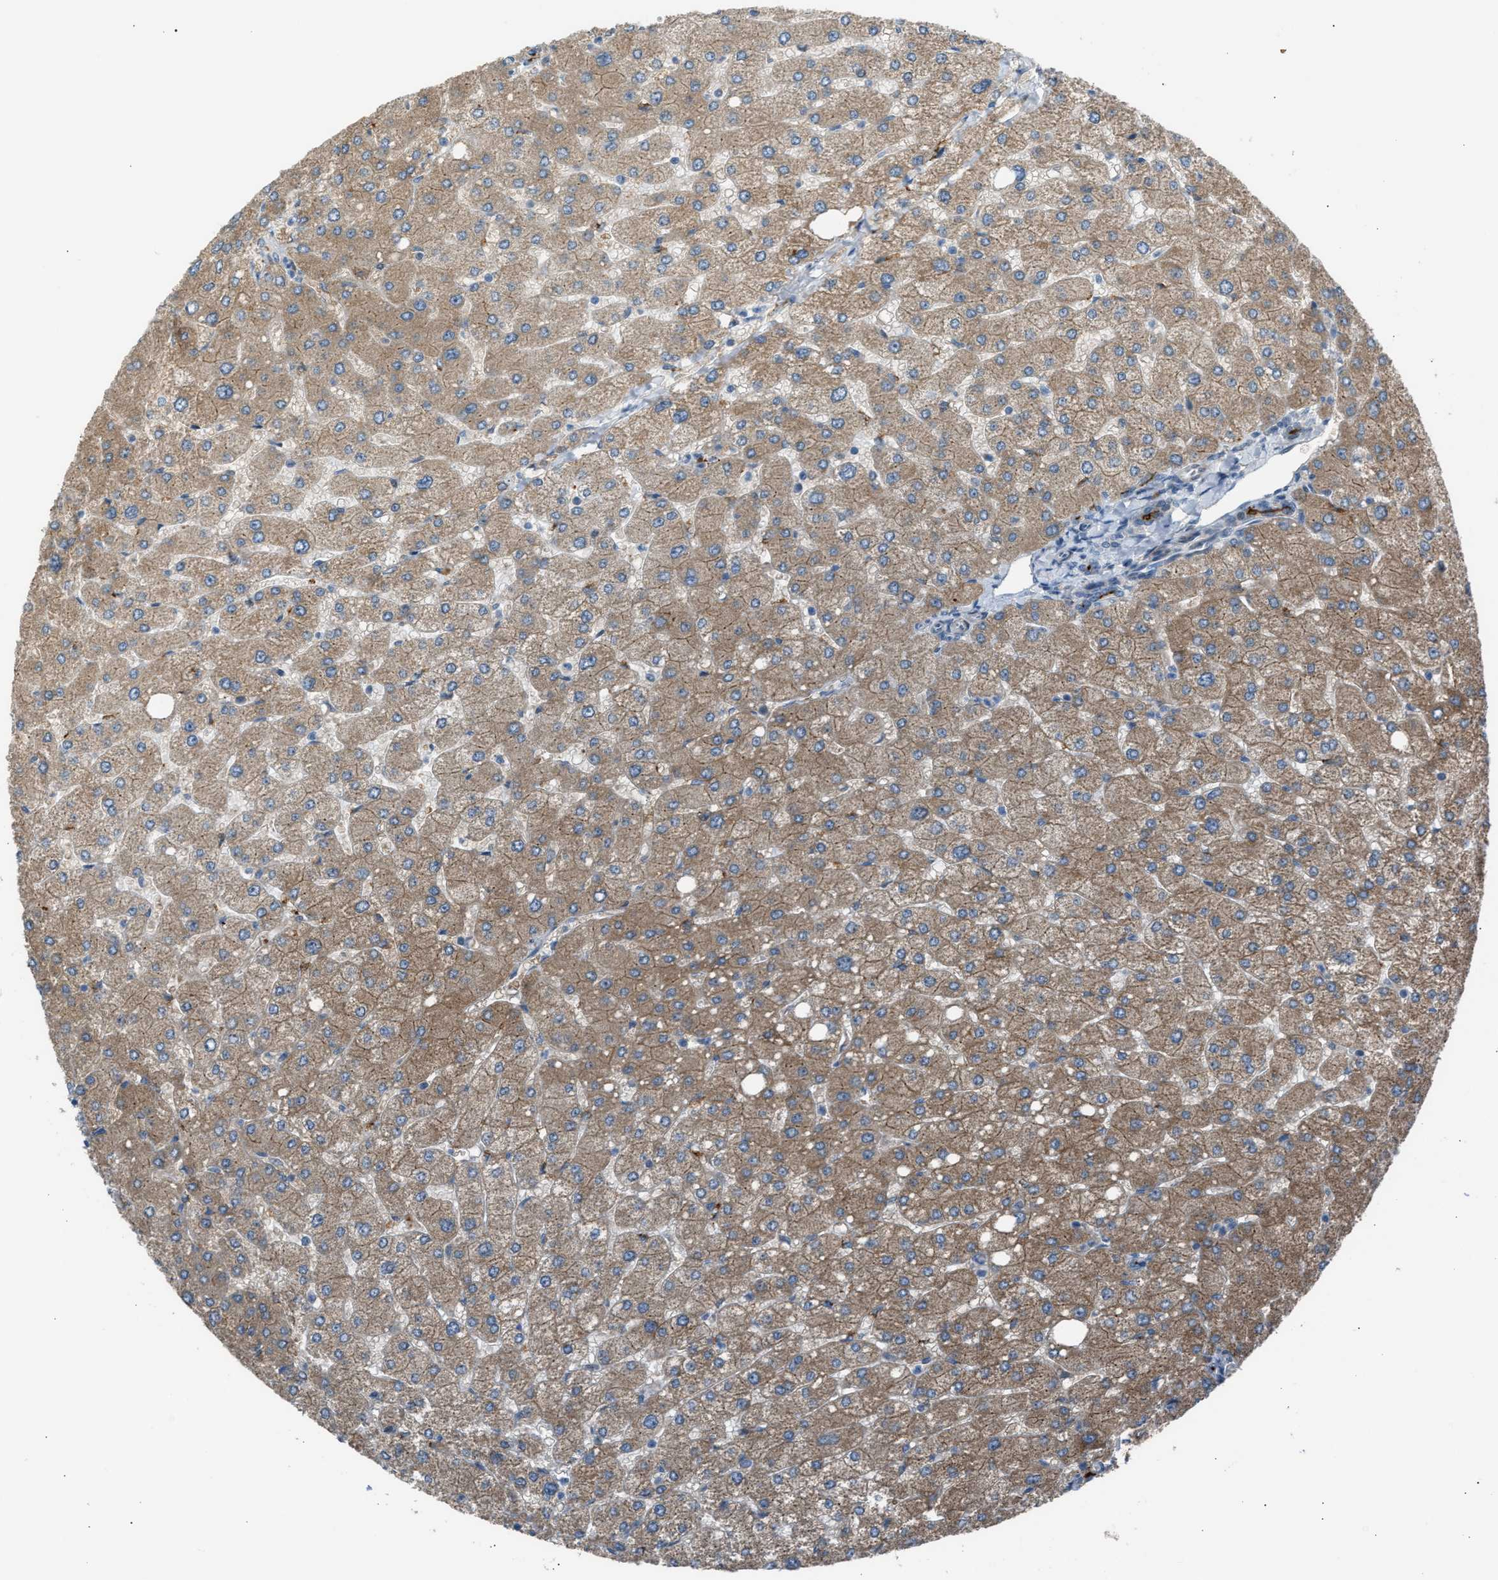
{"staining": {"intensity": "strong", "quantity": ">75%", "location": "cytoplasmic/membranous"}, "tissue": "liver", "cell_type": "Cholangiocytes", "image_type": "normal", "snomed": [{"axis": "morphology", "description": "Normal tissue, NOS"}, {"axis": "topography", "description": "Liver"}], "caption": "Normal liver demonstrates strong cytoplasmic/membranous expression in about >75% of cholangiocytes, visualized by immunohistochemistry.", "gene": "VPS41", "patient": {"sex": "male", "age": 55}}